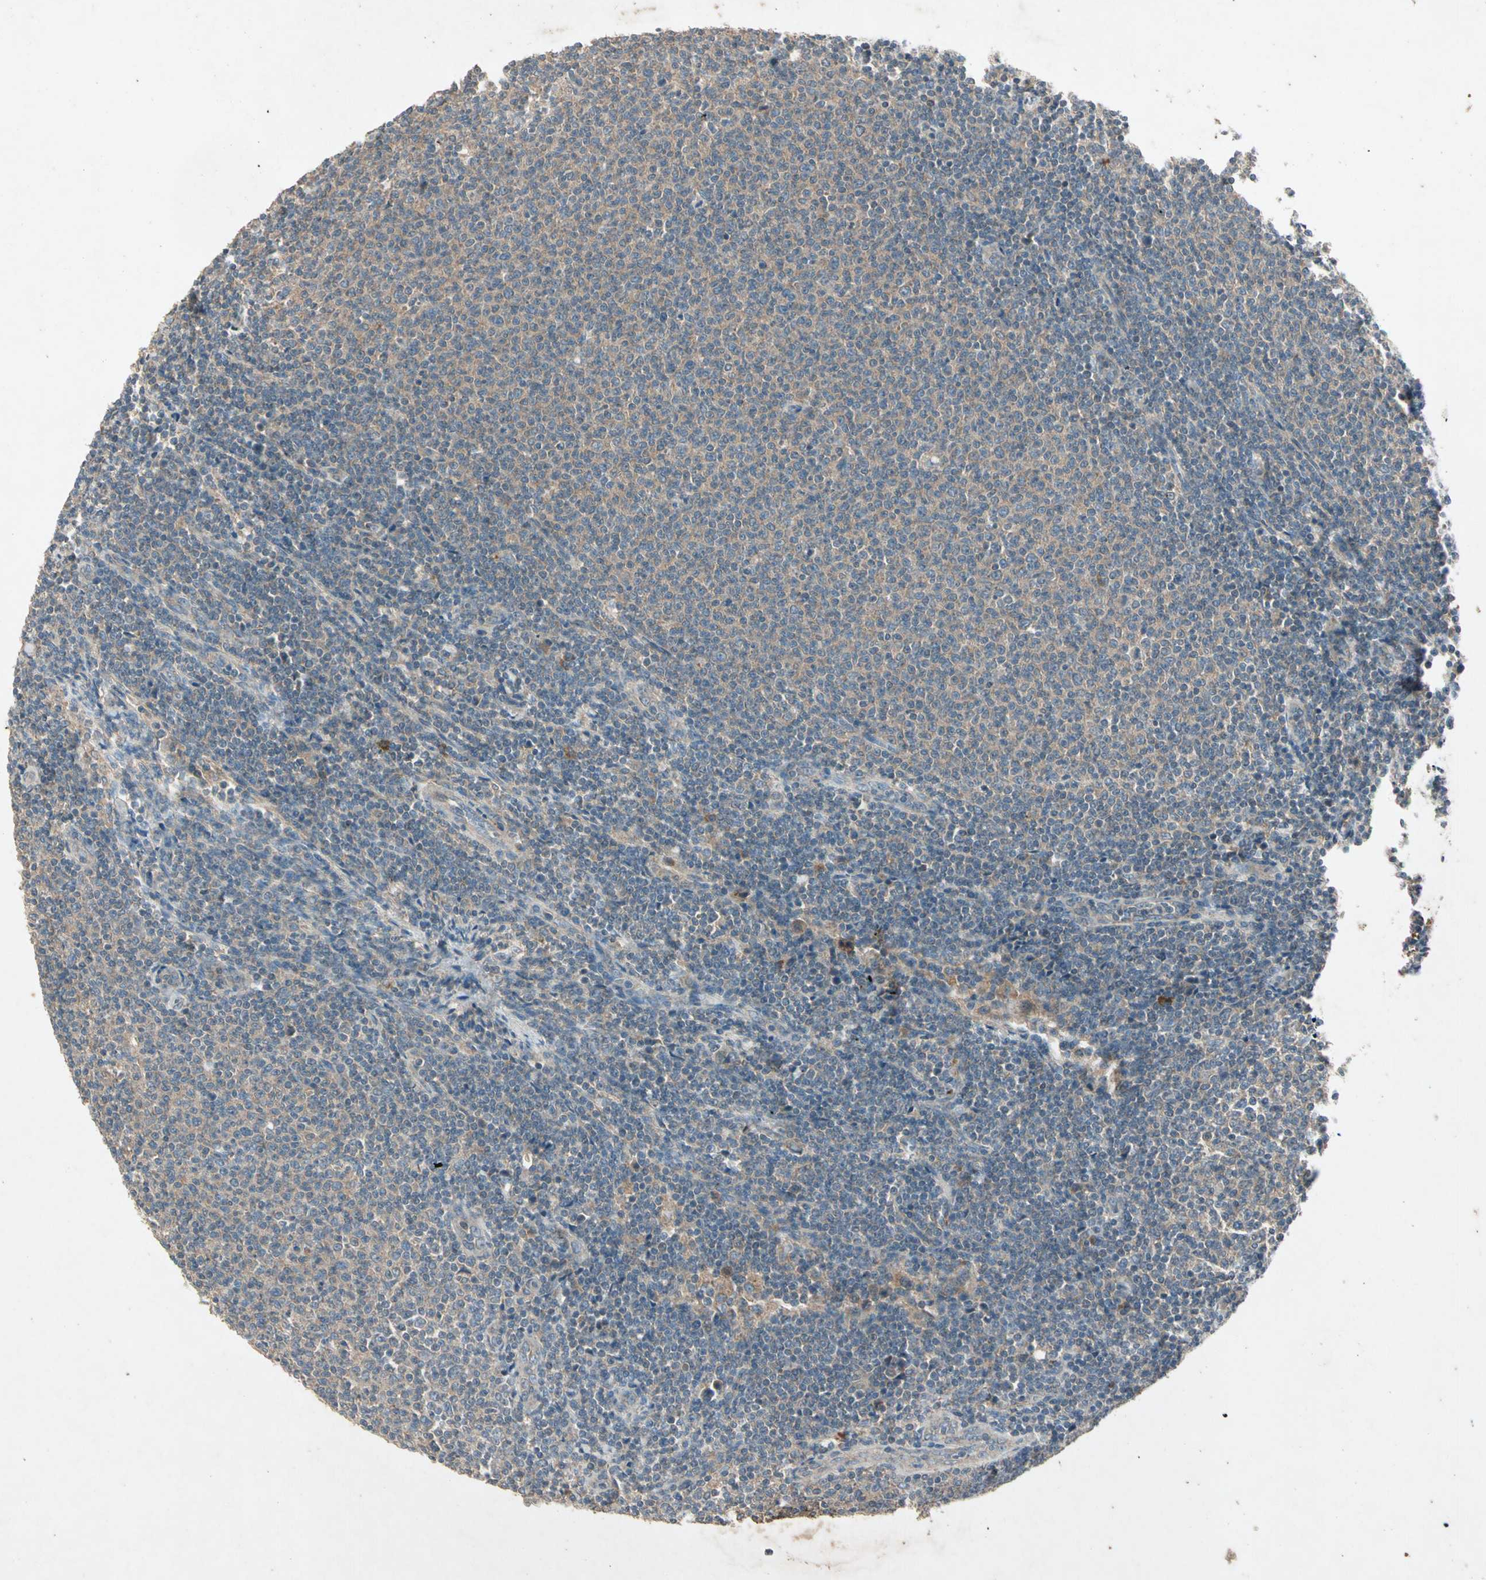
{"staining": {"intensity": "weak", "quantity": ">75%", "location": "cytoplasmic/membranous"}, "tissue": "lymphoma", "cell_type": "Tumor cells", "image_type": "cancer", "snomed": [{"axis": "morphology", "description": "Malignant lymphoma, non-Hodgkin's type, Low grade"}, {"axis": "topography", "description": "Lymph node"}], "caption": "Weak cytoplasmic/membranous positivity is appreciated in about >75% of tumor cells in malignant lymphoma, non-Hodgkin's type (low-grade). (brown staining indicates protein expression, while blue staining denotes nuclei).", "gene": "GPLD1", "patient": {"sex": "male", "age": 66}}